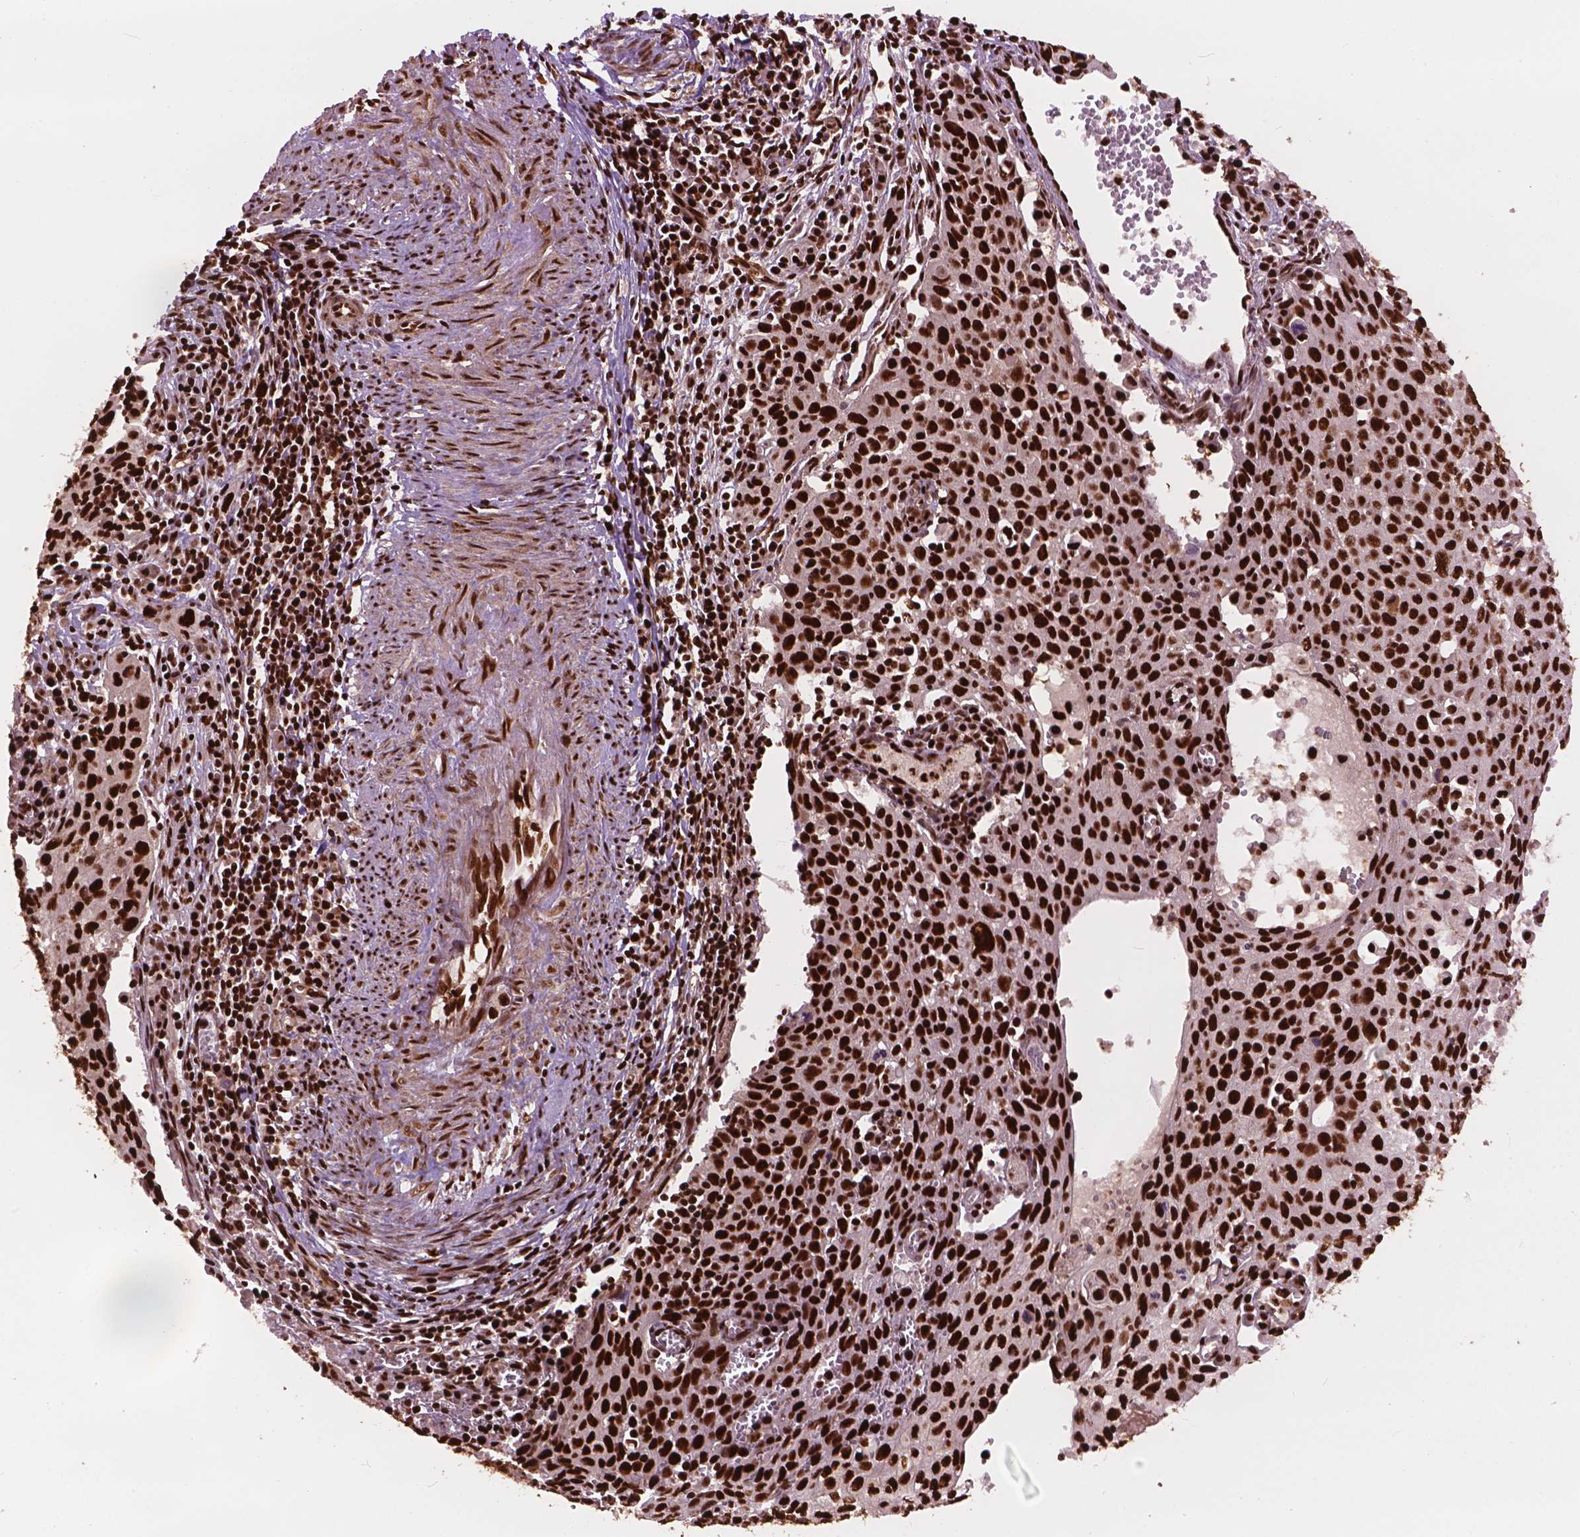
{"staining": {"intensity": "strong", "quantity": ">75%", "location": "nuclear"}, "tissue": "cervical cancer", "cell_type": "Tumor cells", "image_type": "cancer", "snomed": [{"axis": "morphology", "description": "Squamous cell carcinoma, NOS"}, {"axis": "topography", "description": "Cervix"}], "caption": "Brown immunohistochemical staining in cervical cancer shows strong nuclear staining in about >75% of tumor cells.", "gene": "ANP32B", "patient": {"sex": "female", "age": 38}}